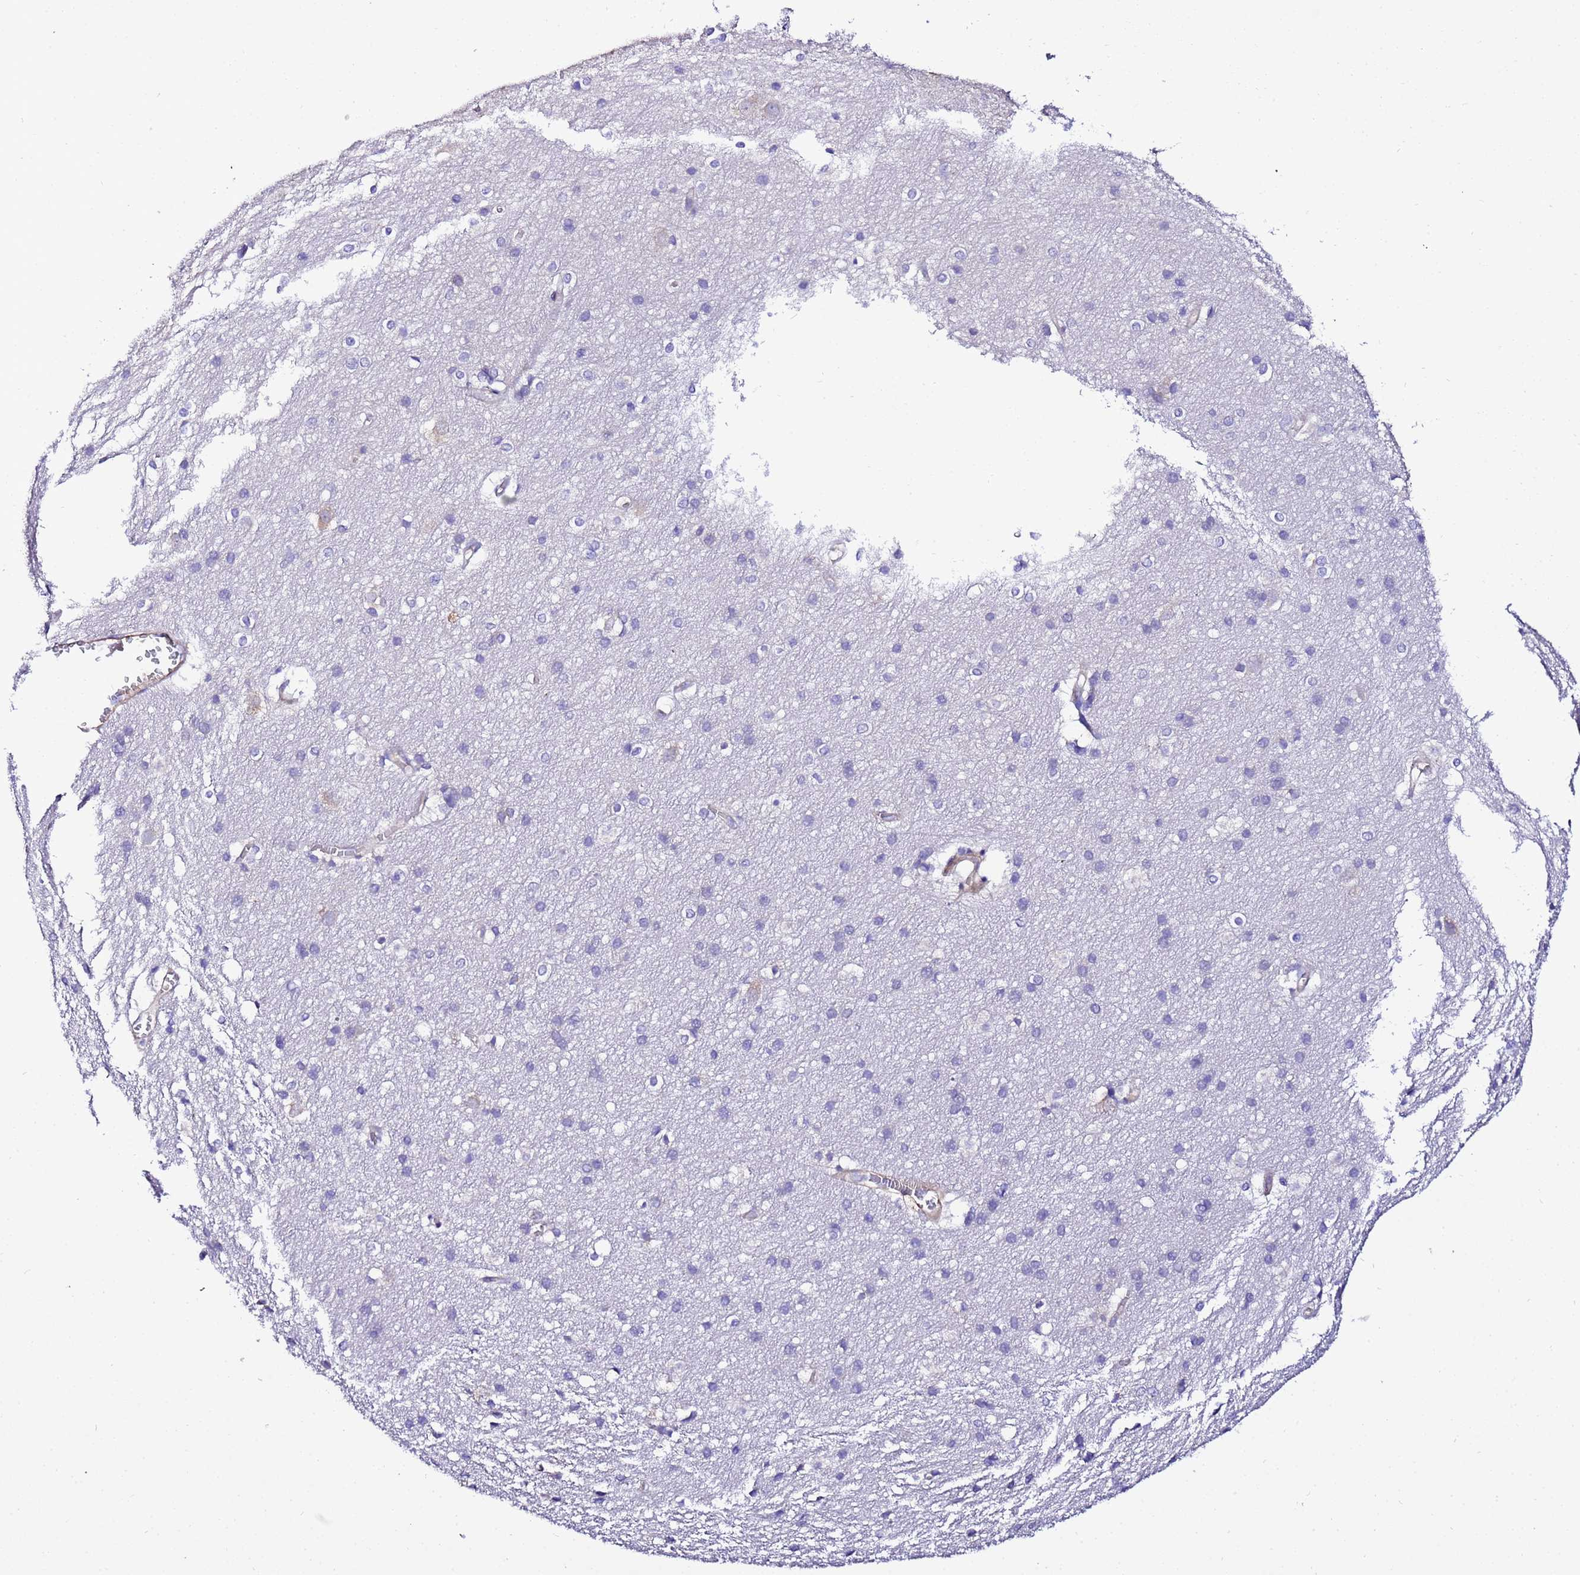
{"staining": {"intensity": "weak", "quantity": ">75%", "location": "cytoplasmic/membranous"}, "tissue": "cerebral cortex", "cell_type": "Endothelial cells", "image_type": "normal", "snomed": [{"axis": "morphology", "description": "Normal tissue, NOS"}, {"axis": "topography", "description": "Cerebral cortex"}], "caption": "Immunohistochemical staining of unremarkable cerebral cortex shows >75% levels of weak cytoplasmic/membranous protein positivity in about >75% of endothelial cells.", "gene": "JRKL", "patient": {"sex": "male", "age": 54}}